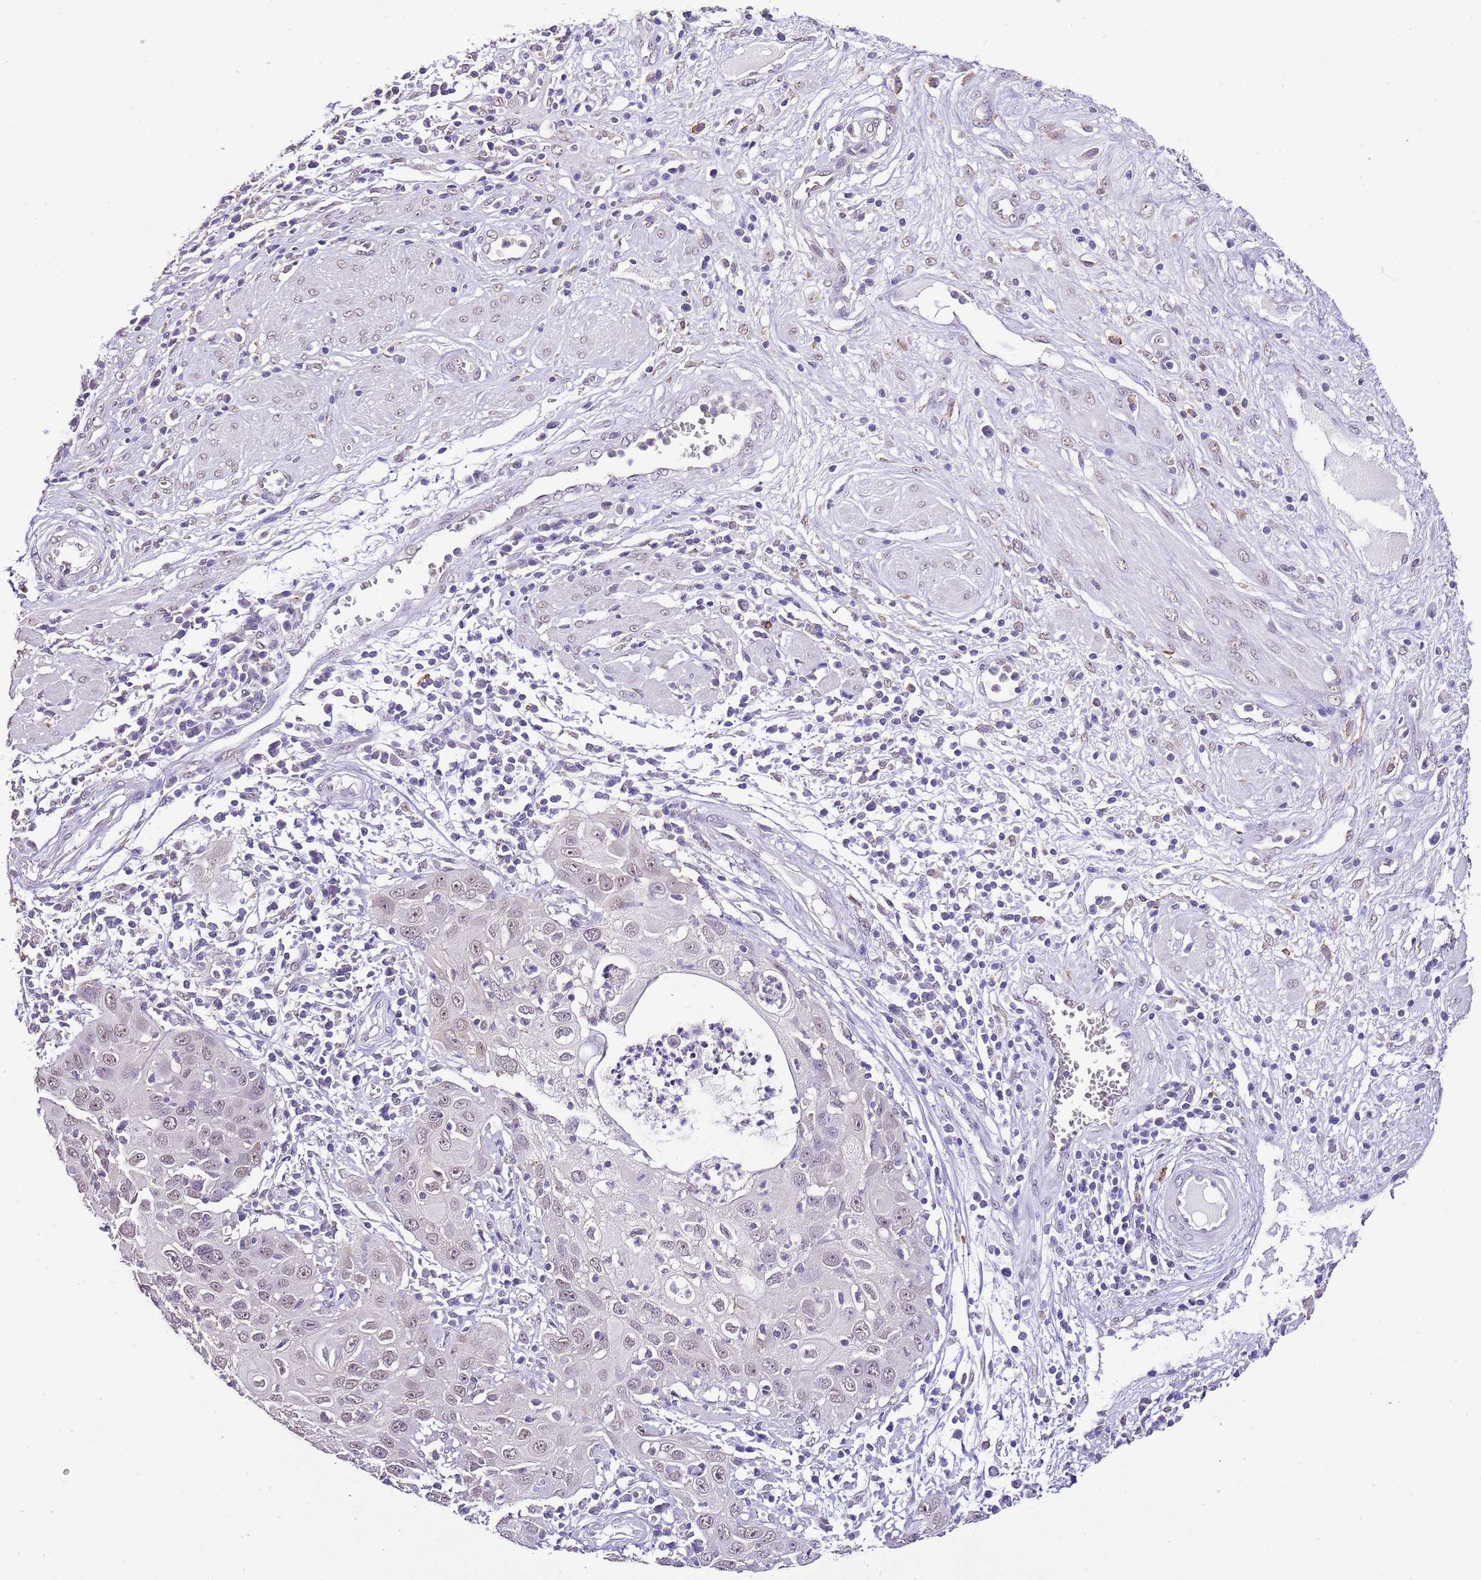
{"staining": {"intensity": "weak", "quantity": ">75%", "location": "nuclear"}, "tissue": "cervical cancer", "cell_type": "Tumor cells", "image_type": "cancer", "snomed": [{"axis": "morphology", "description": "Squamous cell carcinoma, NOS"}, {"axis": "topography", "description": "Cervix"}], "caption": "Cervical cancer (squamous cell carcinoma) was stained to show a protein in brown. There is low levels of weak nuclear positivity in approximately >75% of tumor cells.", "gene": "IZUMO4", "patient": {"sex": "female", "age": 36}}